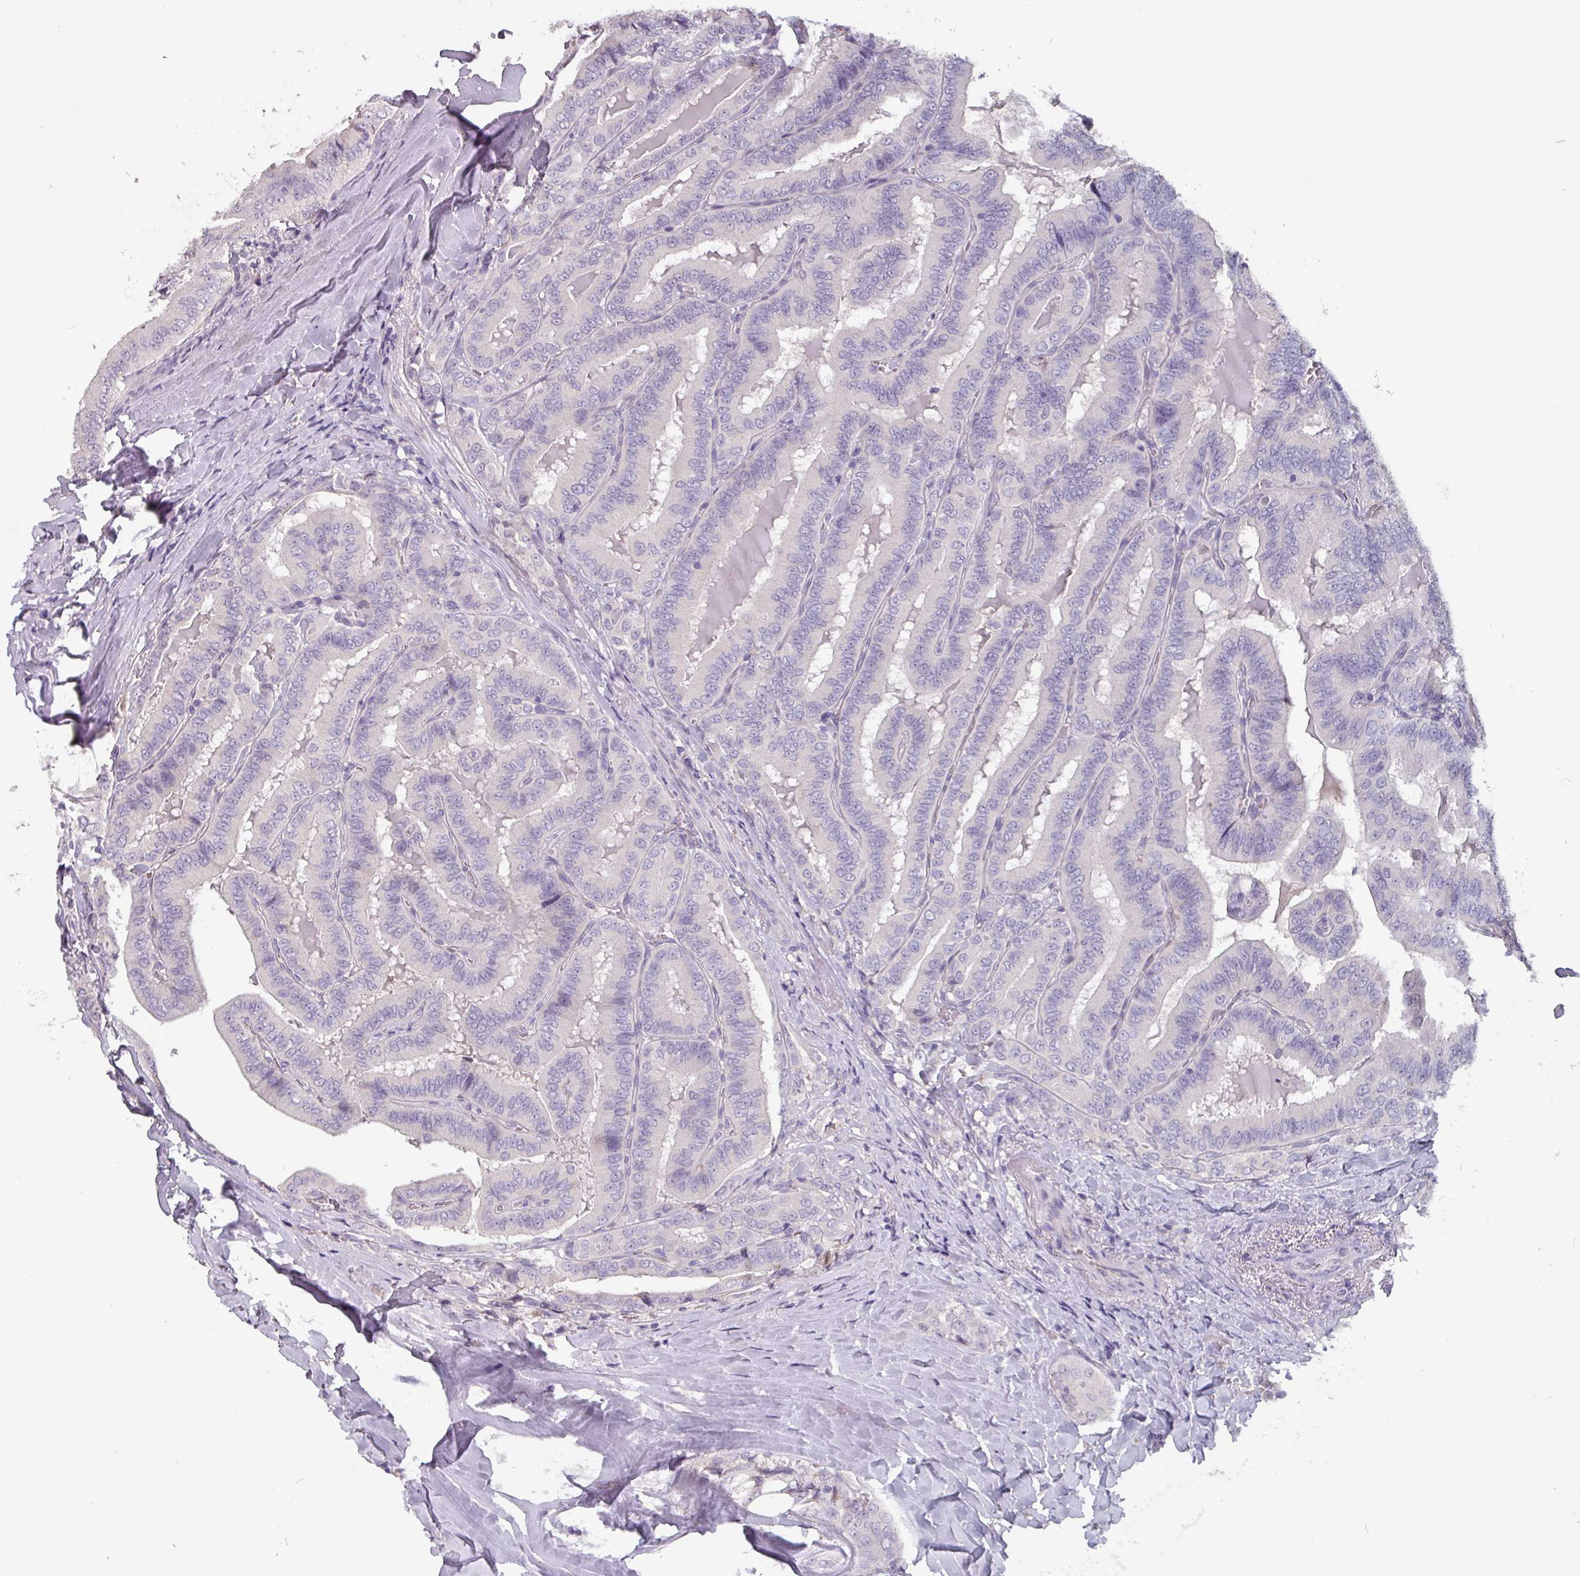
{"staining": {"intensity": "negative", "quantity": "none", "location": "none"}, "tissue": "thyroid cancer", "cell_type": "Tumor cells", "image_type": "cancer", "snomed": [{"axis": "morphology", "description": "Papillary adenocarcinoma, NOS"}, {"axis": "topography", "description": "Thyroid gland"}], "caption": "Immunohistochemical staining of thyroid cancer (papillary adenocarcinoma) shows no significant expression in tumor cells.", "gene": "PRAMEF8", "patient": {"sex": "male", "age": 61}}